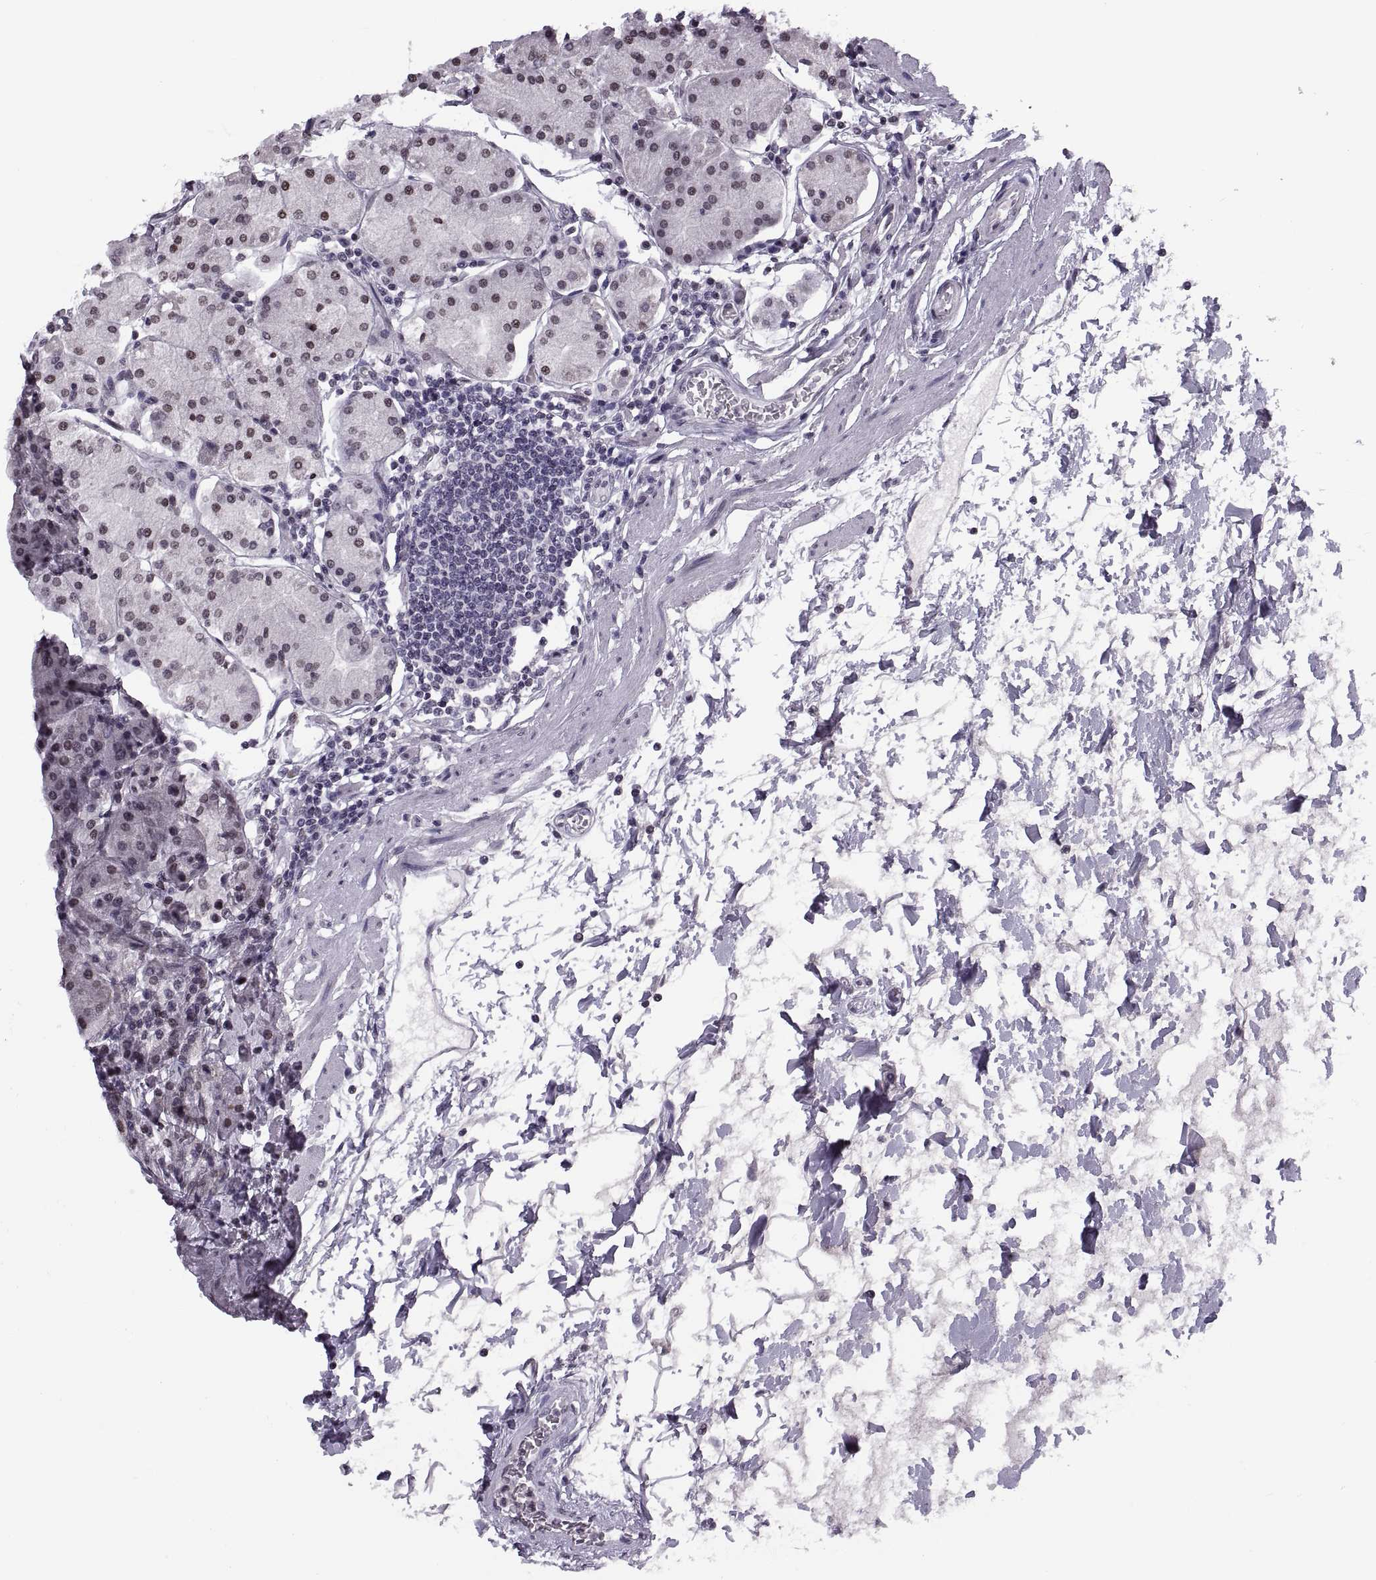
{"staining": {"intensity": "negative", "quantity": "none", "location": "none"}, "tissue": "stomach", "cell_type": "Glandular cells", "image_type": "normal", "snomed": [{"axis": "morphology", "description": "Normal tissue, NOS"}, {"axis": "topography", "description": "Stomach"}], "caption": "The IHC image has no significant staining in glandular cells of stomach. (DAB (3,3'-diaminobenzidine) IHC, high magnification).", "gene": "H1", "patient": {"sex": "male", "age": 54}}